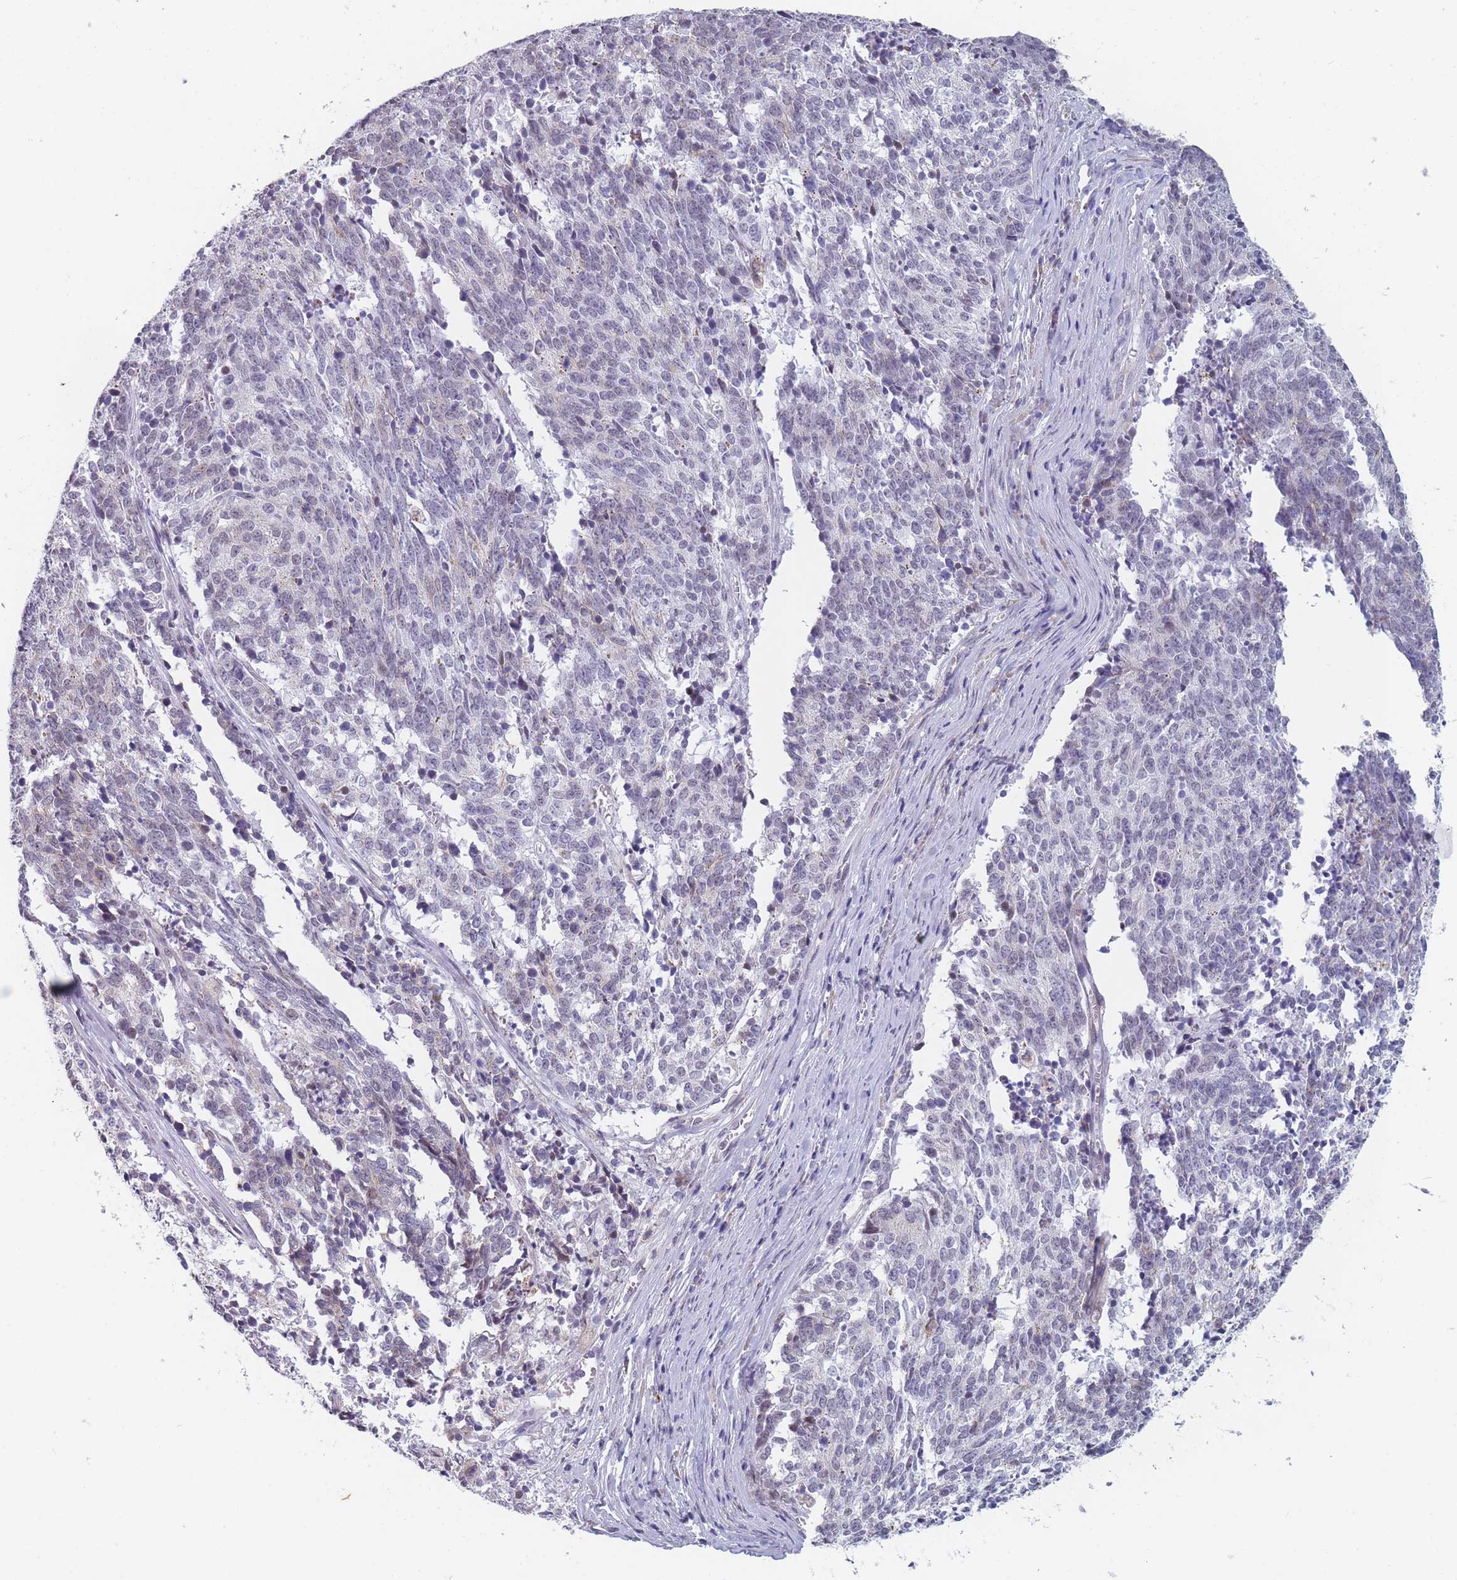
{"staining": {"intensity": "negative", "quantity": "none", "location": "none"}, "tissue": "cervical cancer", "cell_type": "Tumor cells", "image_type": "cancer", "snomed": [{"axis": "morphology", "description": "Squamous cell carcinoma, NOS"}, {"axis": "topography", "description": "Cervix"}], "caption": "Cervical cancer was stained to show a protein in brown. There is no significant expression in tumor cells. (Stains: DAB (3,3'-diaminobenzidine) immunohistochemistry with hematoxylin counter stain, Microscopy: brightfield microscopy at high magnification).", "gene": "TMED10", "patient": {"sex": "female", "age": 29}}